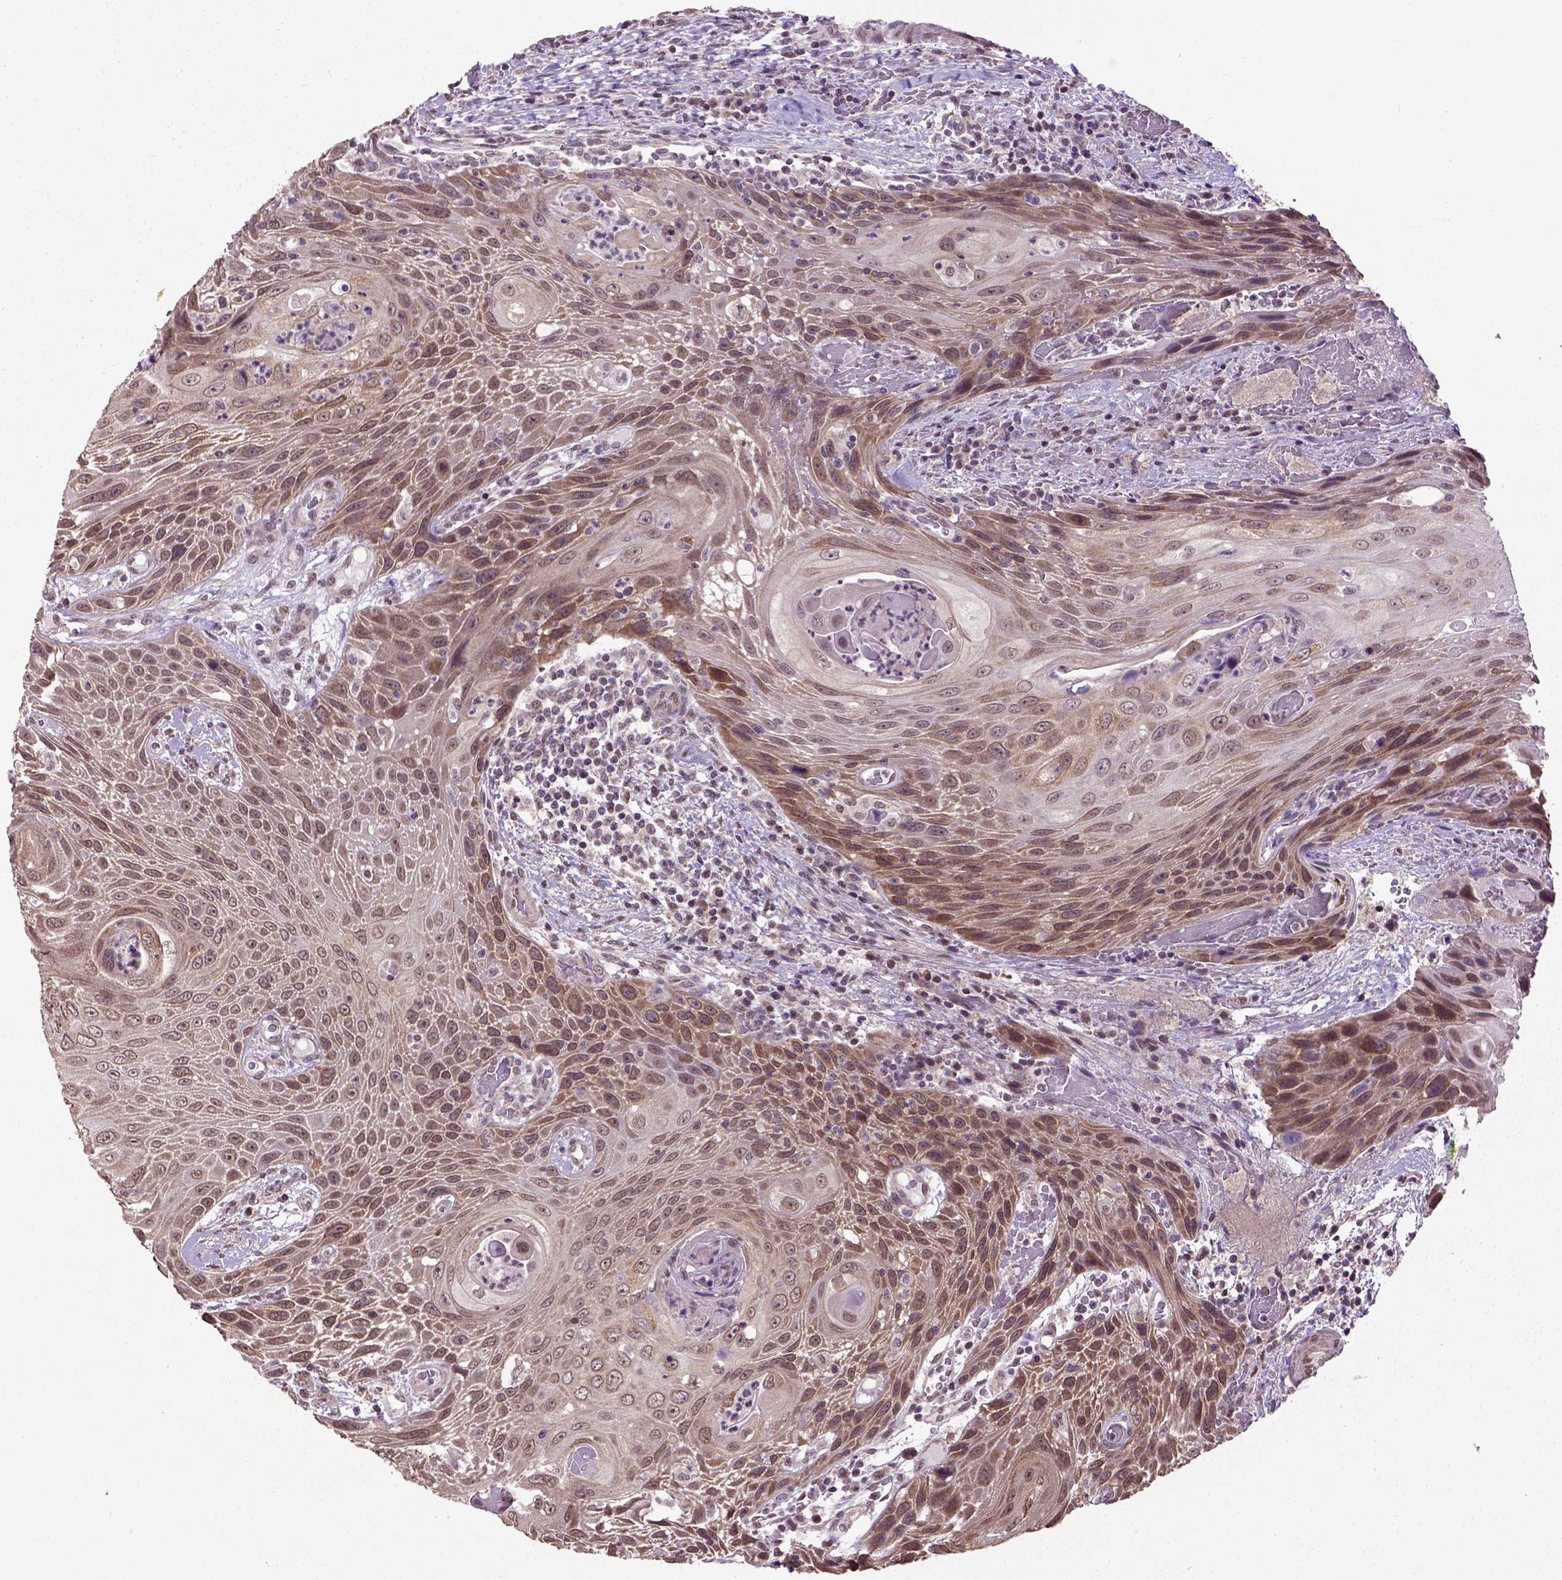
{"staining": {"intensity": "moderate", "quantity": ">75%", "location": "cytoplasmic/membranous,nuclear"}, "tissue": "head and neck cancer", "cell_type": "Tumor cells", "image_type": "cancer", "snomed": [{"axis": "morphology", "description": "Squamous cell carcinoma, NOS"}, {"axis": "topography", "description": "Head-Neck"}], "caption": "IHC of human squamous cell carcinoma (head and neck) demonstrates medium levels of moderate cytoplasmic/membranous and nuclear positivity in approximately >75% of tumor cells.", "gene": "UBA3", "patient": {"sex": "male", "age": 69}}